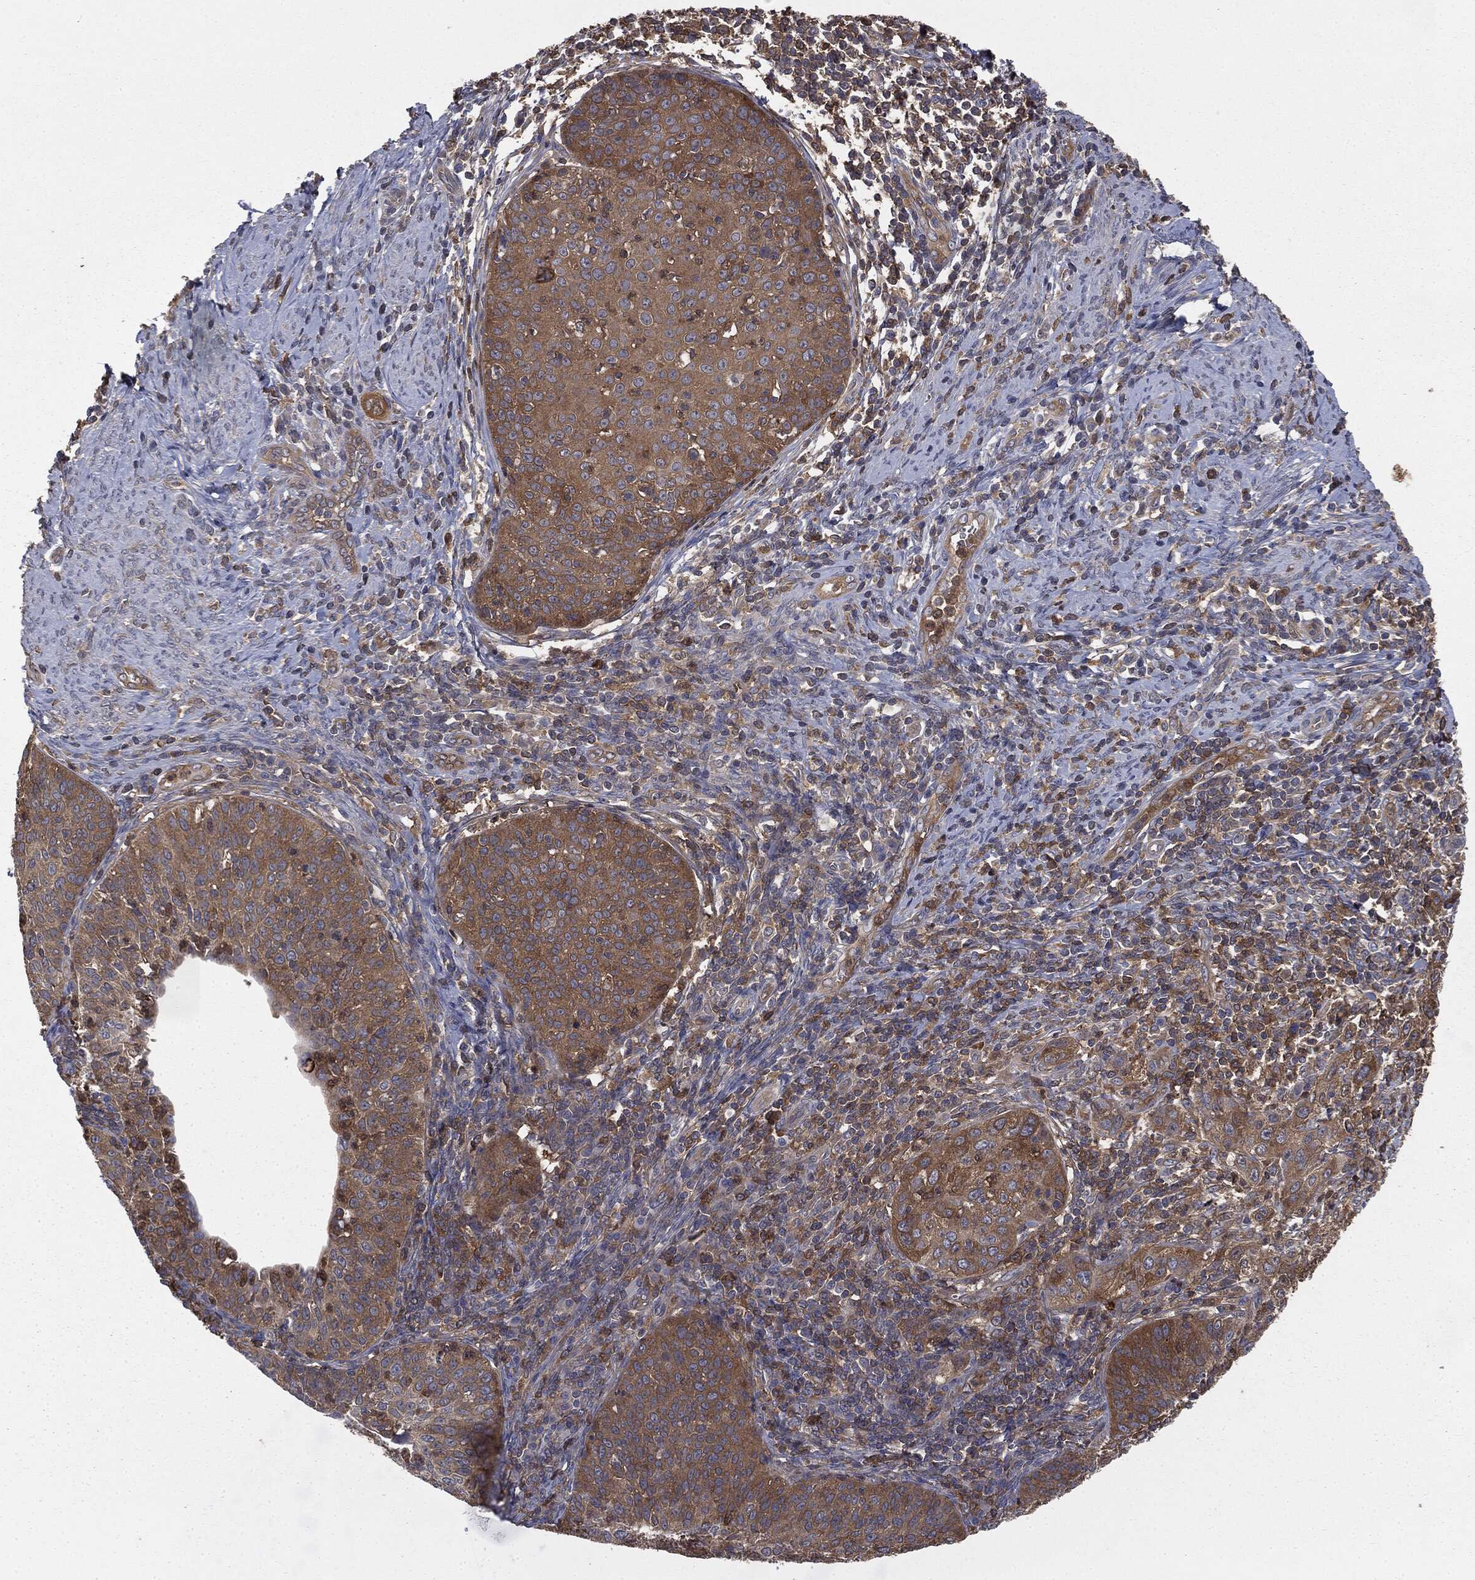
{"staining": {"intensity": "moderate", "quantity": ">75%", "location": "cytoplasmic/membranous"}, "tissue": "cervical cancer", "cell_type": "Tumor cells", "image_type": "cancer", "snomed": [{"axis": "morphology", "description": "Squamous cell carcinoma, NOS"}, {"axis": "topography", "description": "Cervix"}], "caption": "A brown stain highlights moderate cytoplasmic/membranous positivity of a protein in human cervical cancer (squamous cell carcinoma) tumor cells.", "gene": "GNB5", "patient": {"sex": "female", "age": 30}}